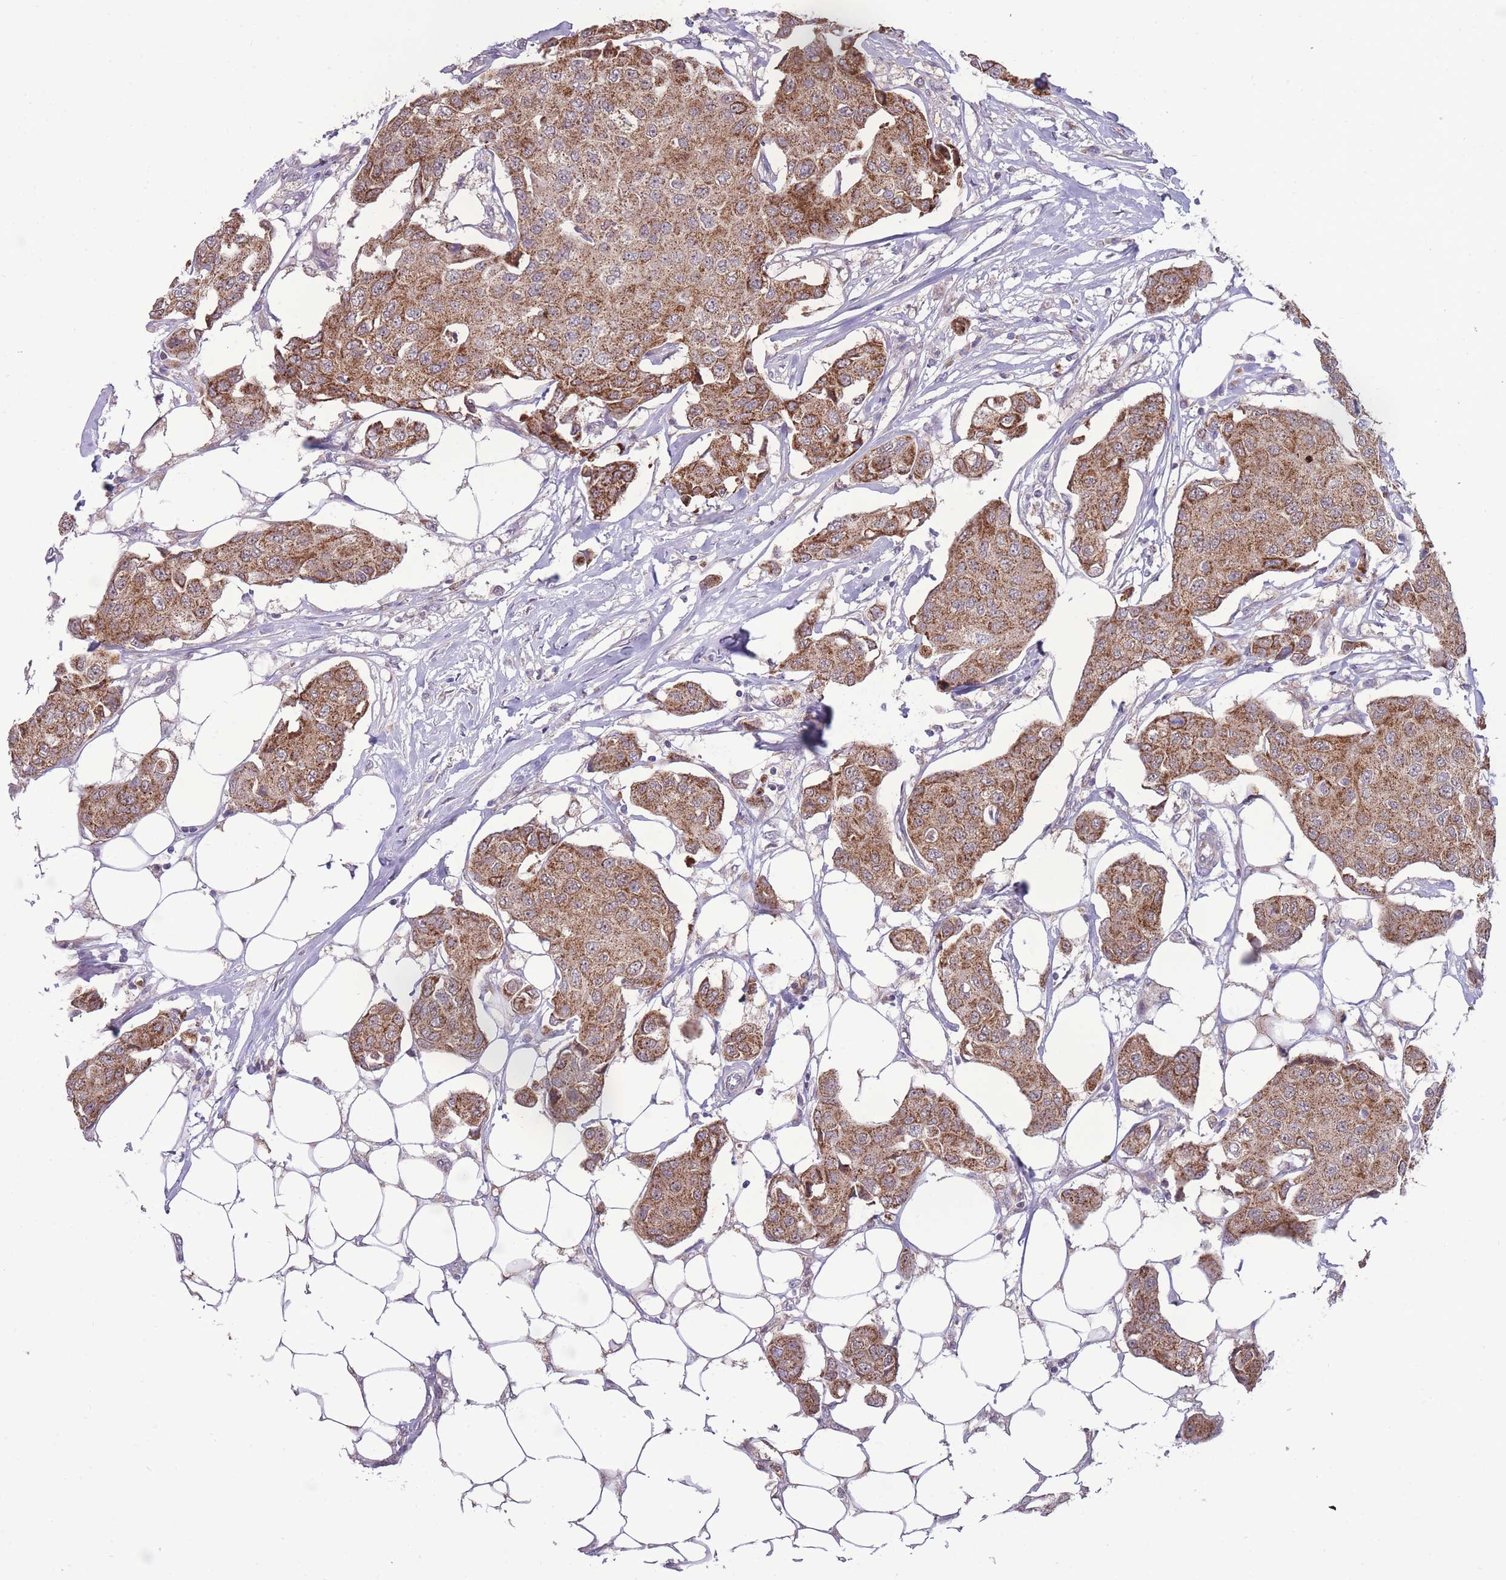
{"staining": {"intensity": "moderate", "quantity": ">75%", "location": "cytoplasmic/membranous"}, "tissue": "breast cancer", "cell_type": "Tumor cells", "image_type": "cancer", "snomed": [{"axis": "morphology", "description": "Duct carcinoma"}, {"axis": "topography", "description": "Breast"}, {"axis": "topography", "description": "Lymph node"}], "caption": "Tumor cells exhibit medium levels of moderate cytoplasmic/membranous expression in approximately >75% of cells in breast cancer (infiltrating ductal carcinoma).", "gene": "MCIDAS", "patient": {"sex": "female", "age": 80}}